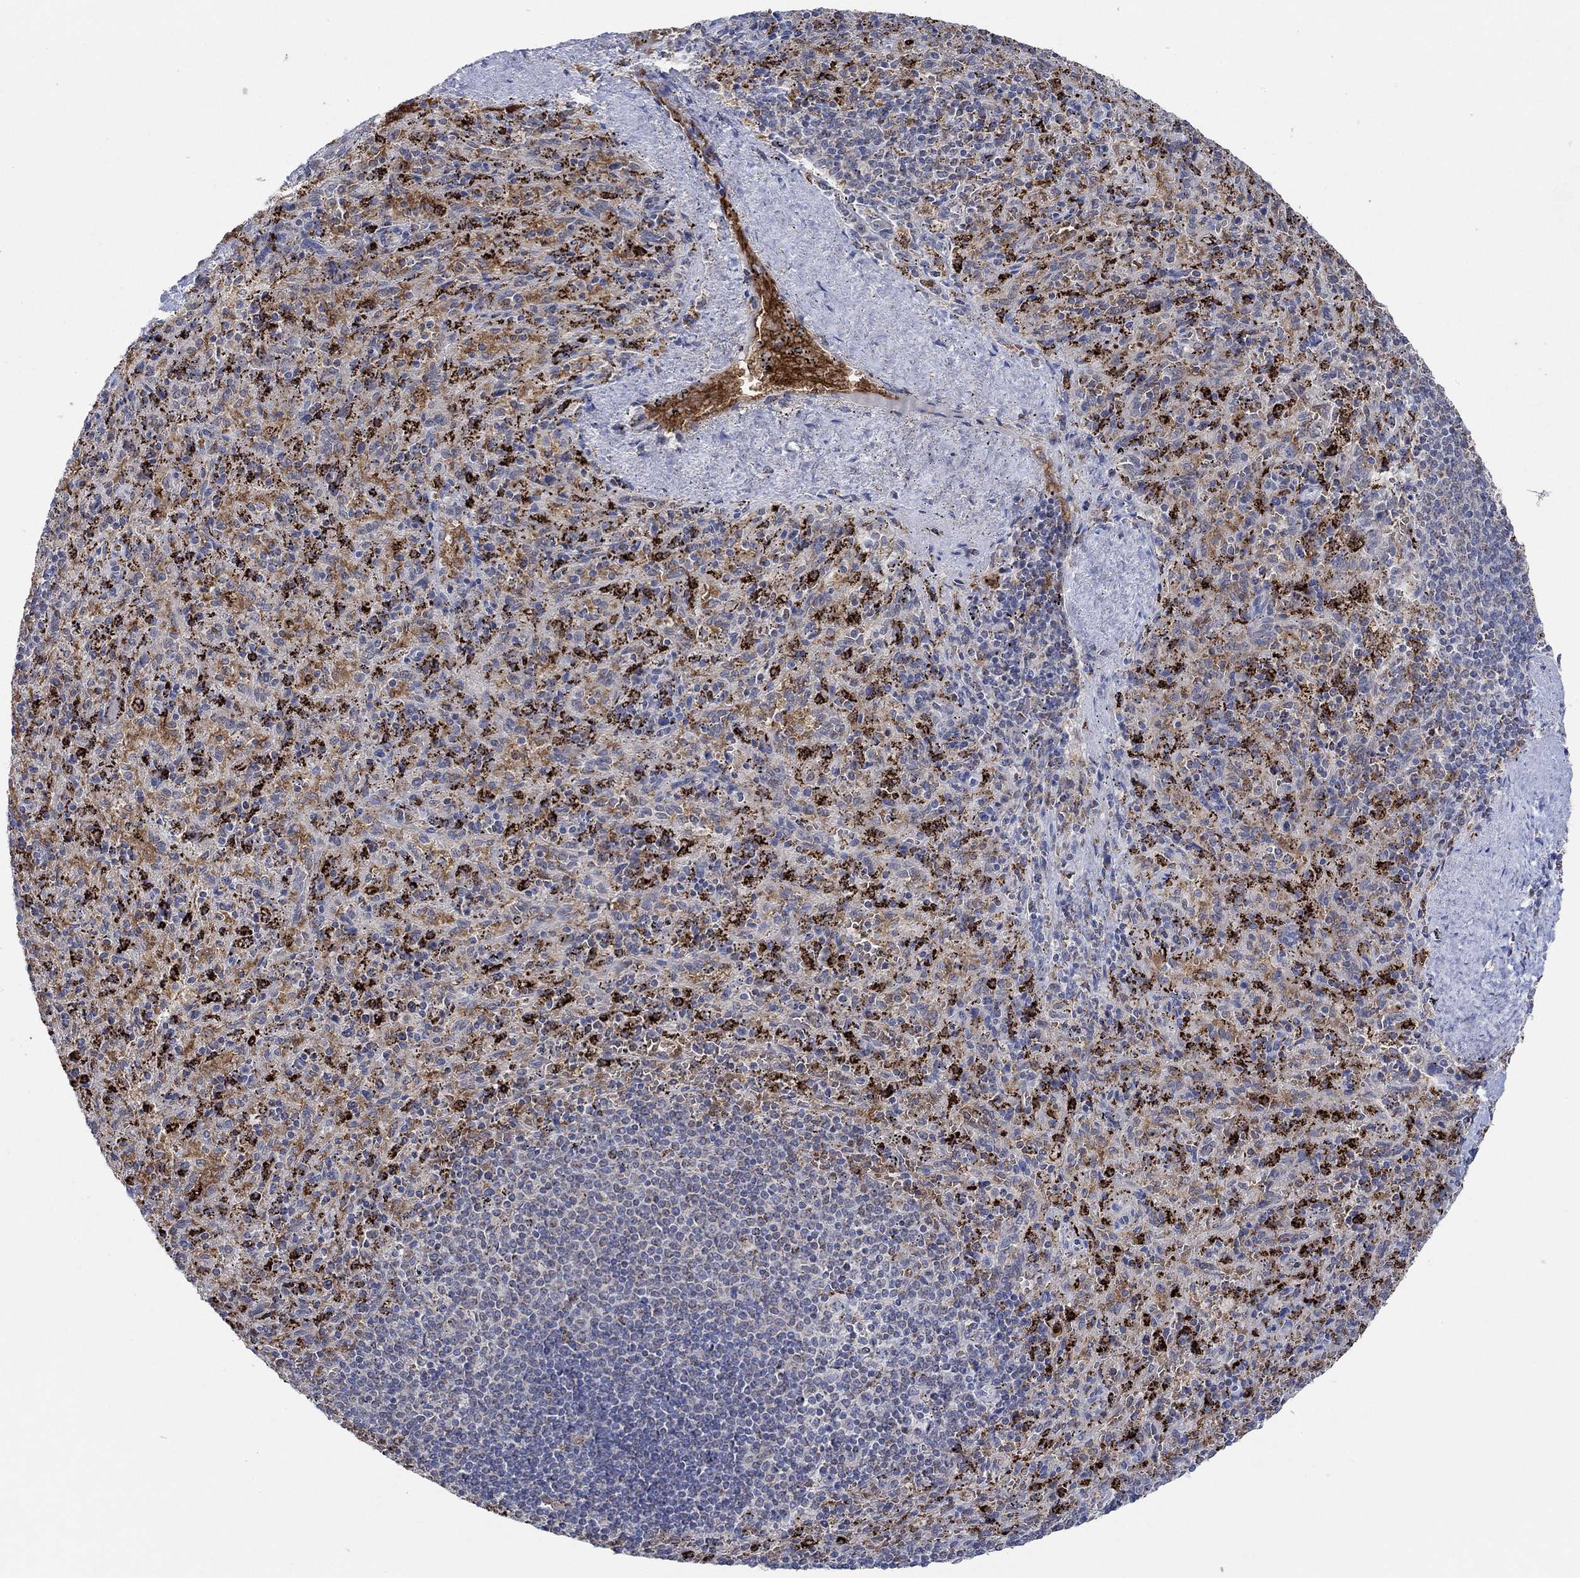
{"staining": {"intensity": "negative", "quantity": "none", "location": "none"}, "tissue": "spleen", "cell_type": "Cells in red pulp", "image_type": "normal", "snomed": [{"axis": "morphology", "description": "Normal tissue, NOS"}, {"axis": "topography", "description": "Spleen"}], "caption": "Immunohistochemistry (IHC) image of benign spleen: human spleen stained with DAB (3,3'-diaminobenzidine) exhibits no significant protein staining in cells in red pulp.", "gene": "MPP1", "patient": {"sex": "male", "age": 57}}